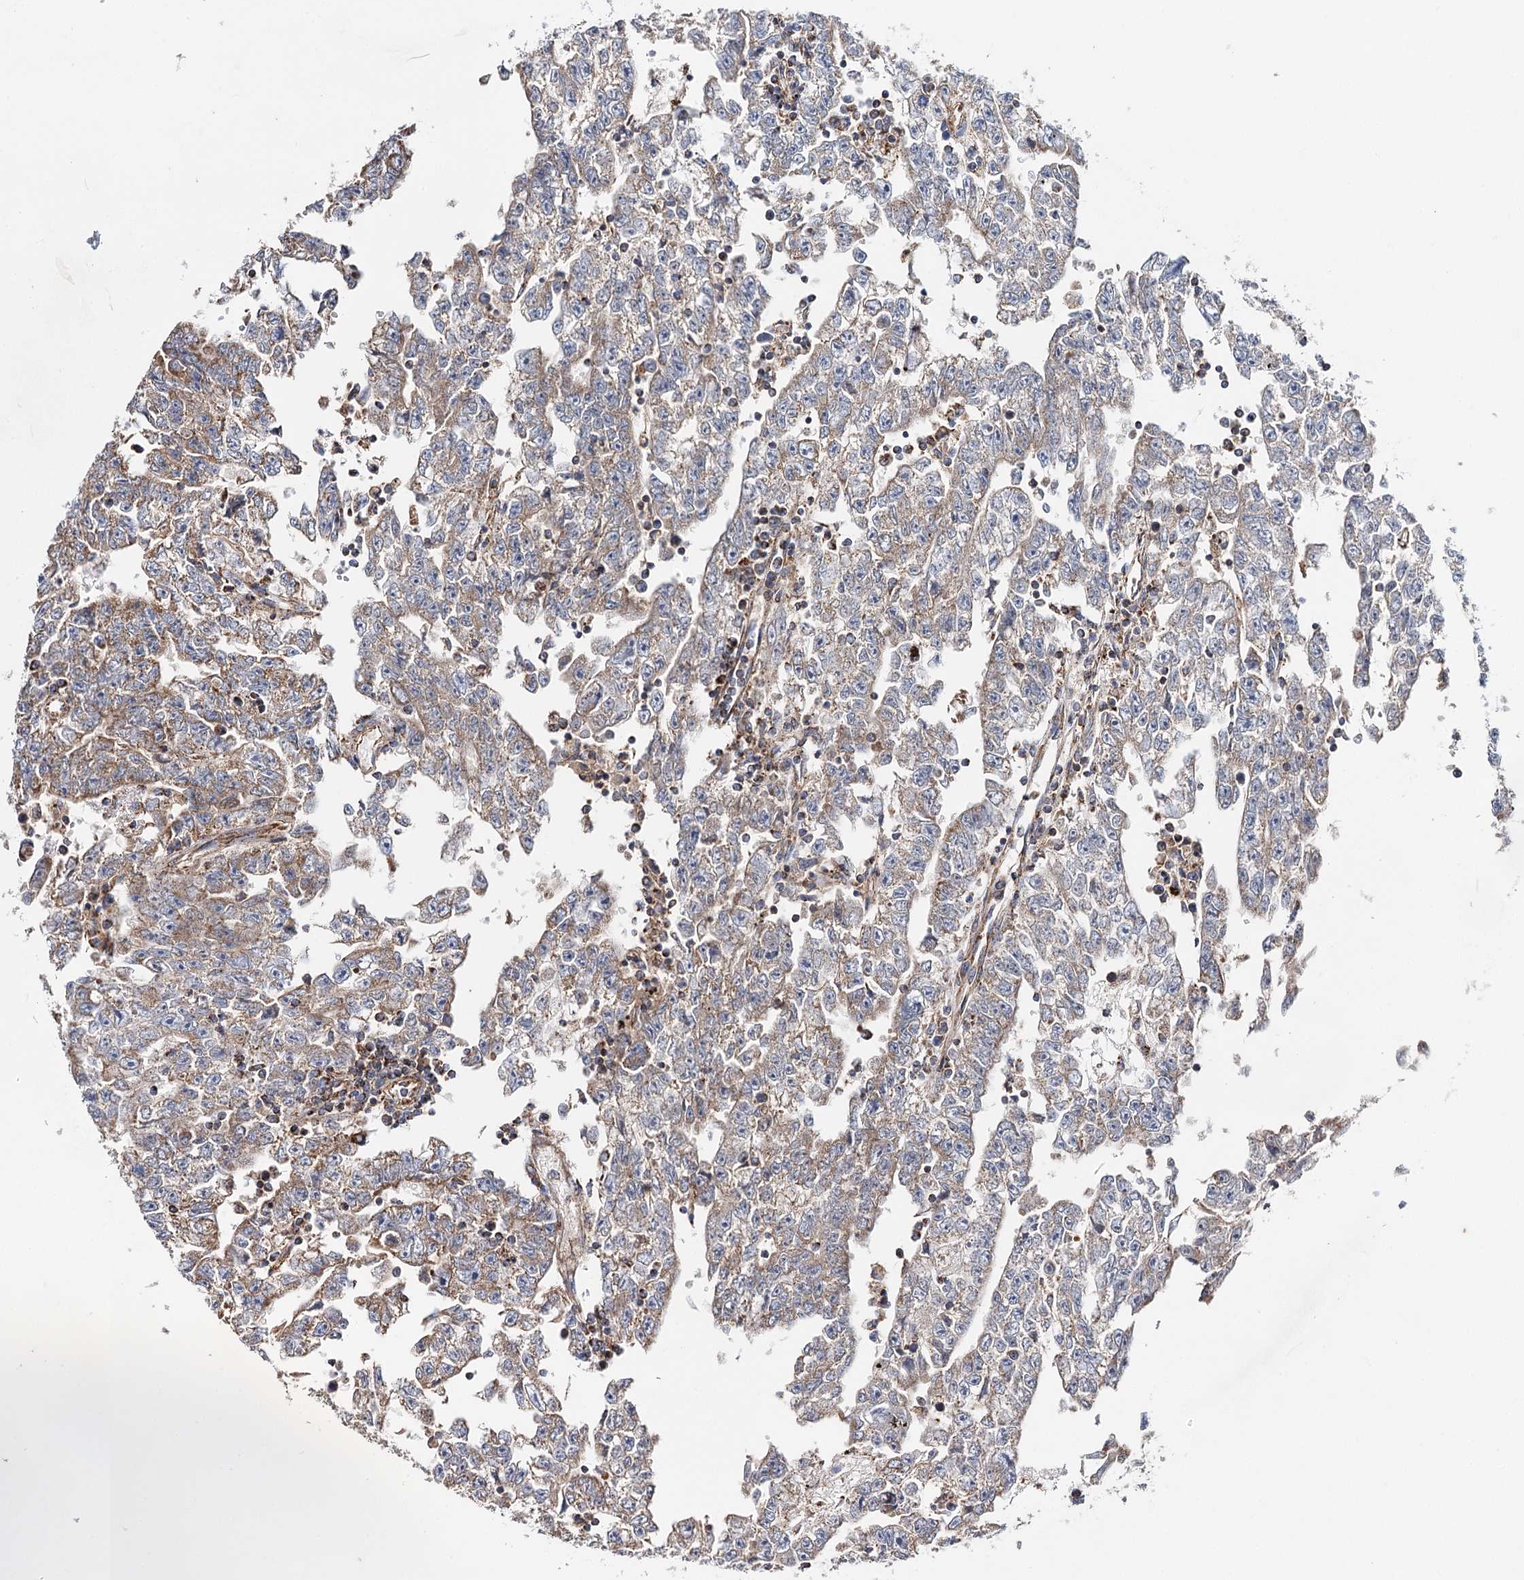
{"staining": {"intensity": "moderate", "quantity": ">75%", "location": "cytoplasmic/membranous"}, "tissue": "testis cancer", "cell_type": "Tumor cells", "image_type": "cancer", "snomed": [{"axis": "morphology", "description": "Carcinoma, Embryonal, NOS"}, {"axis": "topography", "description": "Testis"}], "caption": "Brown immunohistochemical staining in testis cancer displays moderate cytoplasmic/membranous expression in about >75% of tumor cells. (DAB (3,3'-diaminobenzidine) IHC, brown staining for protein, blue staining for nuclei).", "gene": "CFAP46", "patient": {"sex": "male", "age": 25}}